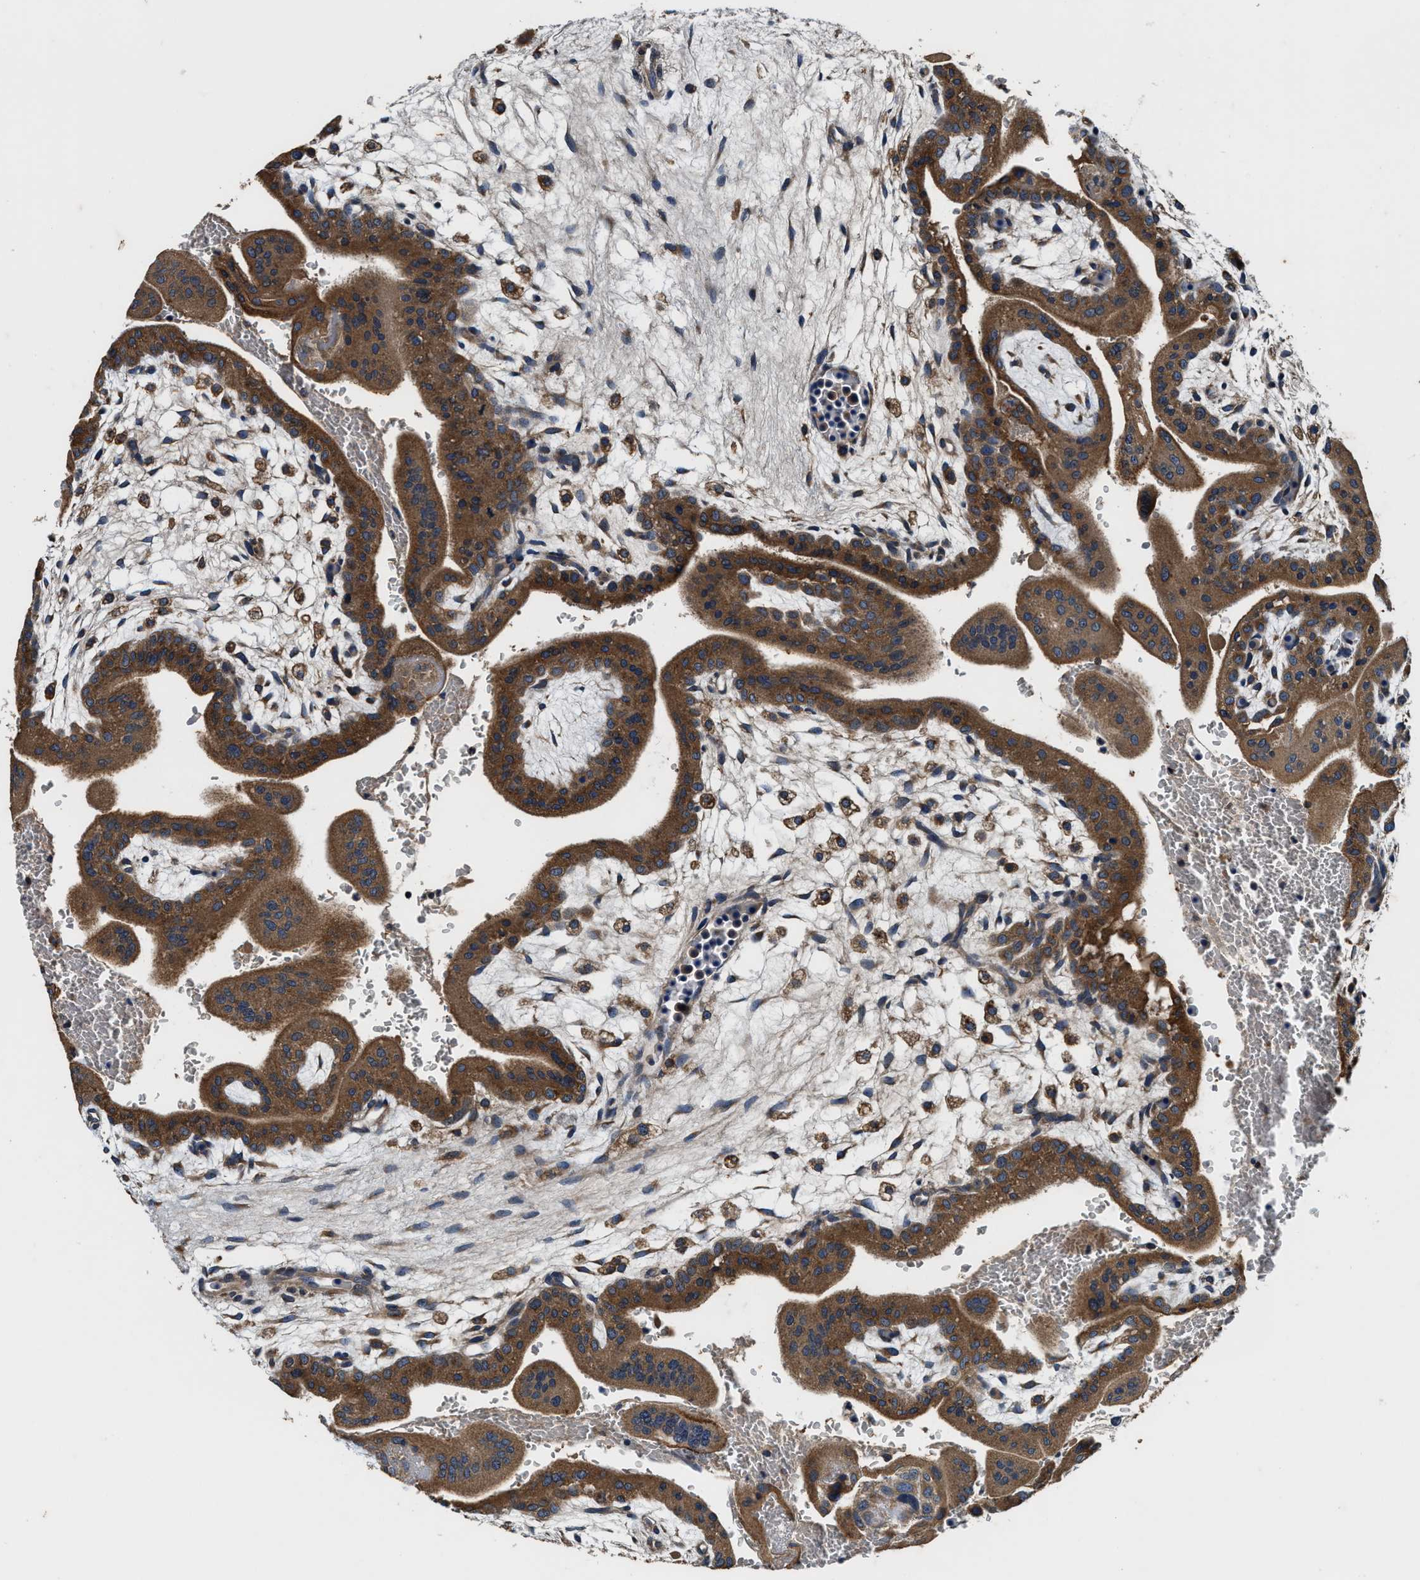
{"staining": {"intensity": "moderate", "quantity": ">75%", "location": "cytoplasmic/membranous"}, "tissue": "placenta", "cell_type": "Decidual cells", "image_type": "normal", "snomed": [{"axis": "morphology", "description": "Normal tissue, NOS"}, {"axis": "topography", "description": "Placenta"}], "caption": "Unremarkable placenta reveals moderate cytoplasmic/membranous staining in about >75% of decidual cells, visualized by immunohistochemistry. The protein is shown in brown color, while the nuclei are stained blue.", "gene": "PI4KB", "patient": {"sex": "female", "age": 35}}